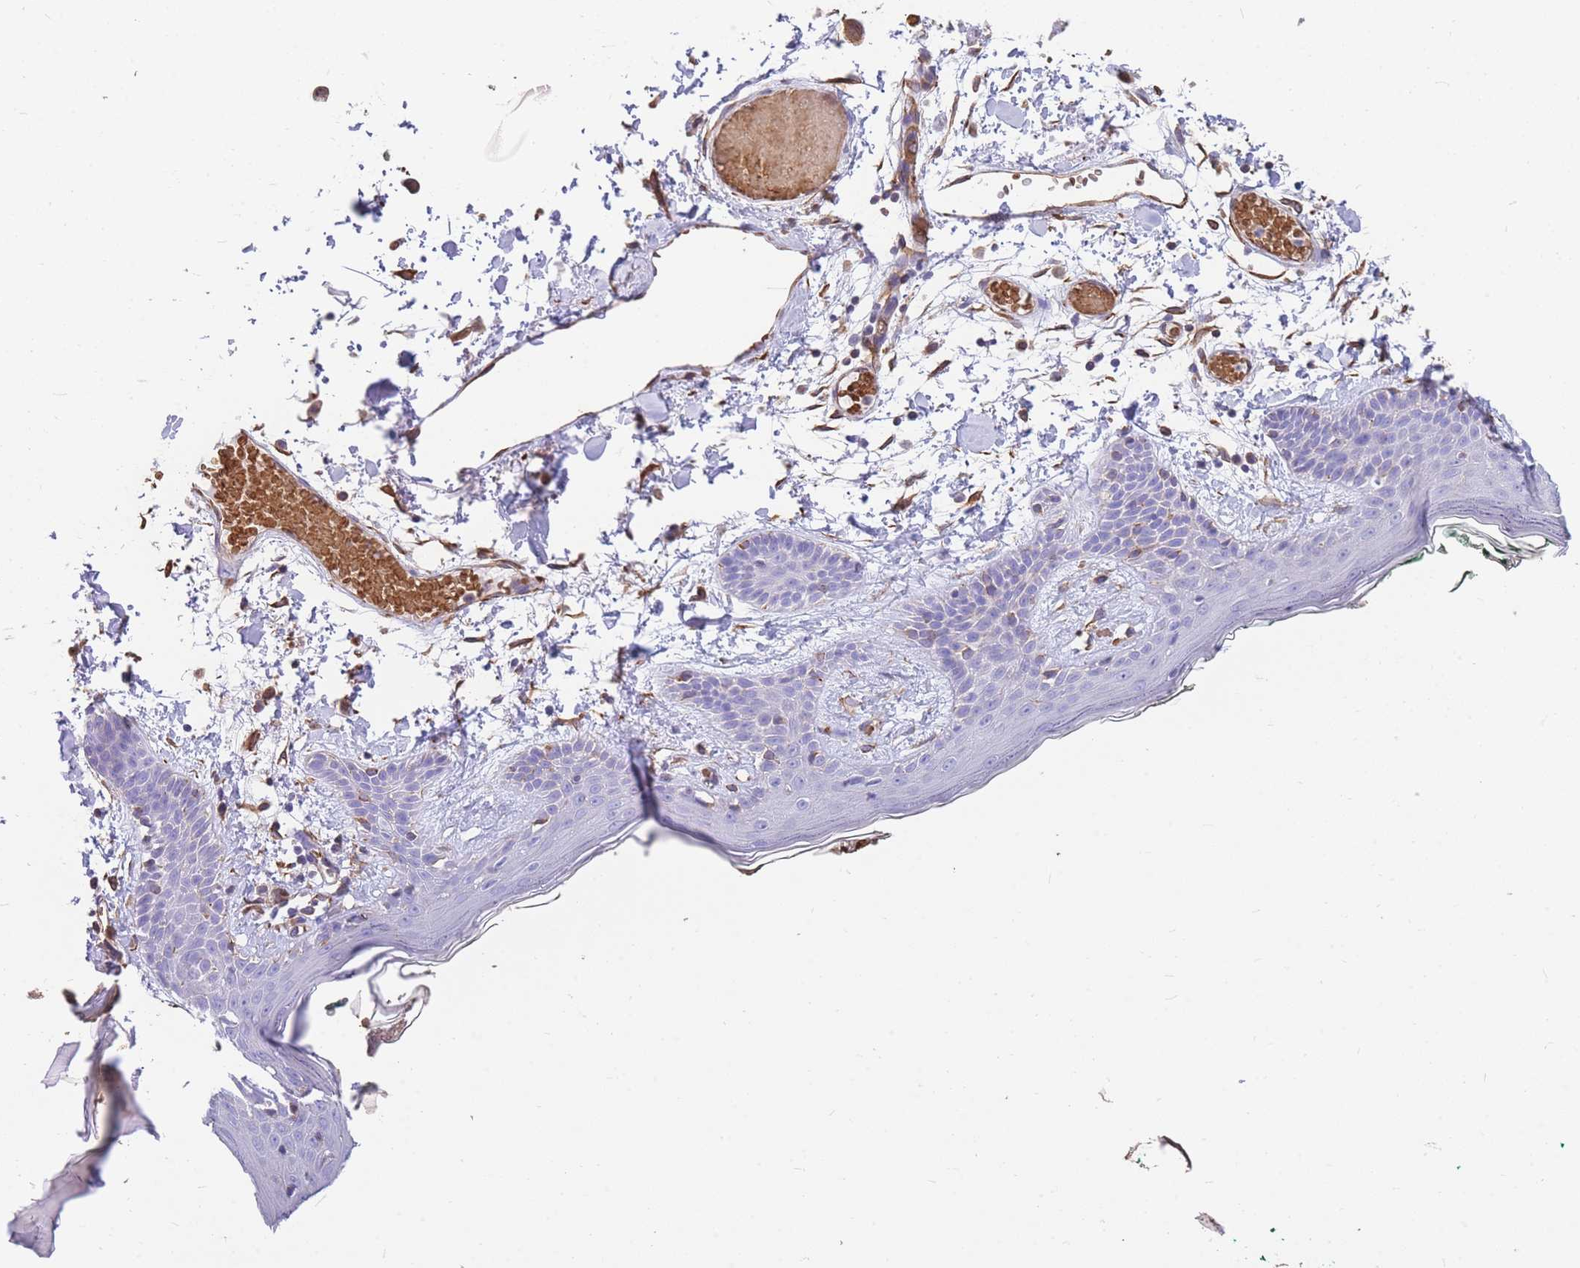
{"staining": {"intensity": "moderate", "quantity": ">75%", "location": "cytoplasmic/membranous"}, "tissue": "skin", "cell_type": "Fibroblasts", "image_type": "normal", "snomed": [{"axis": "morphology", "description": "Normal tissue, NOS"}, {"axis": "topography", "description": "Skin"}], "caption": "Immunohistochemistry of normal human skin demonstrates medium levels of moderate cytoplasmic/membranous staining in about >75% of fibroblasts.", "gene": "ANKRD53", "patient": {"sex": "male", "age": 79}}